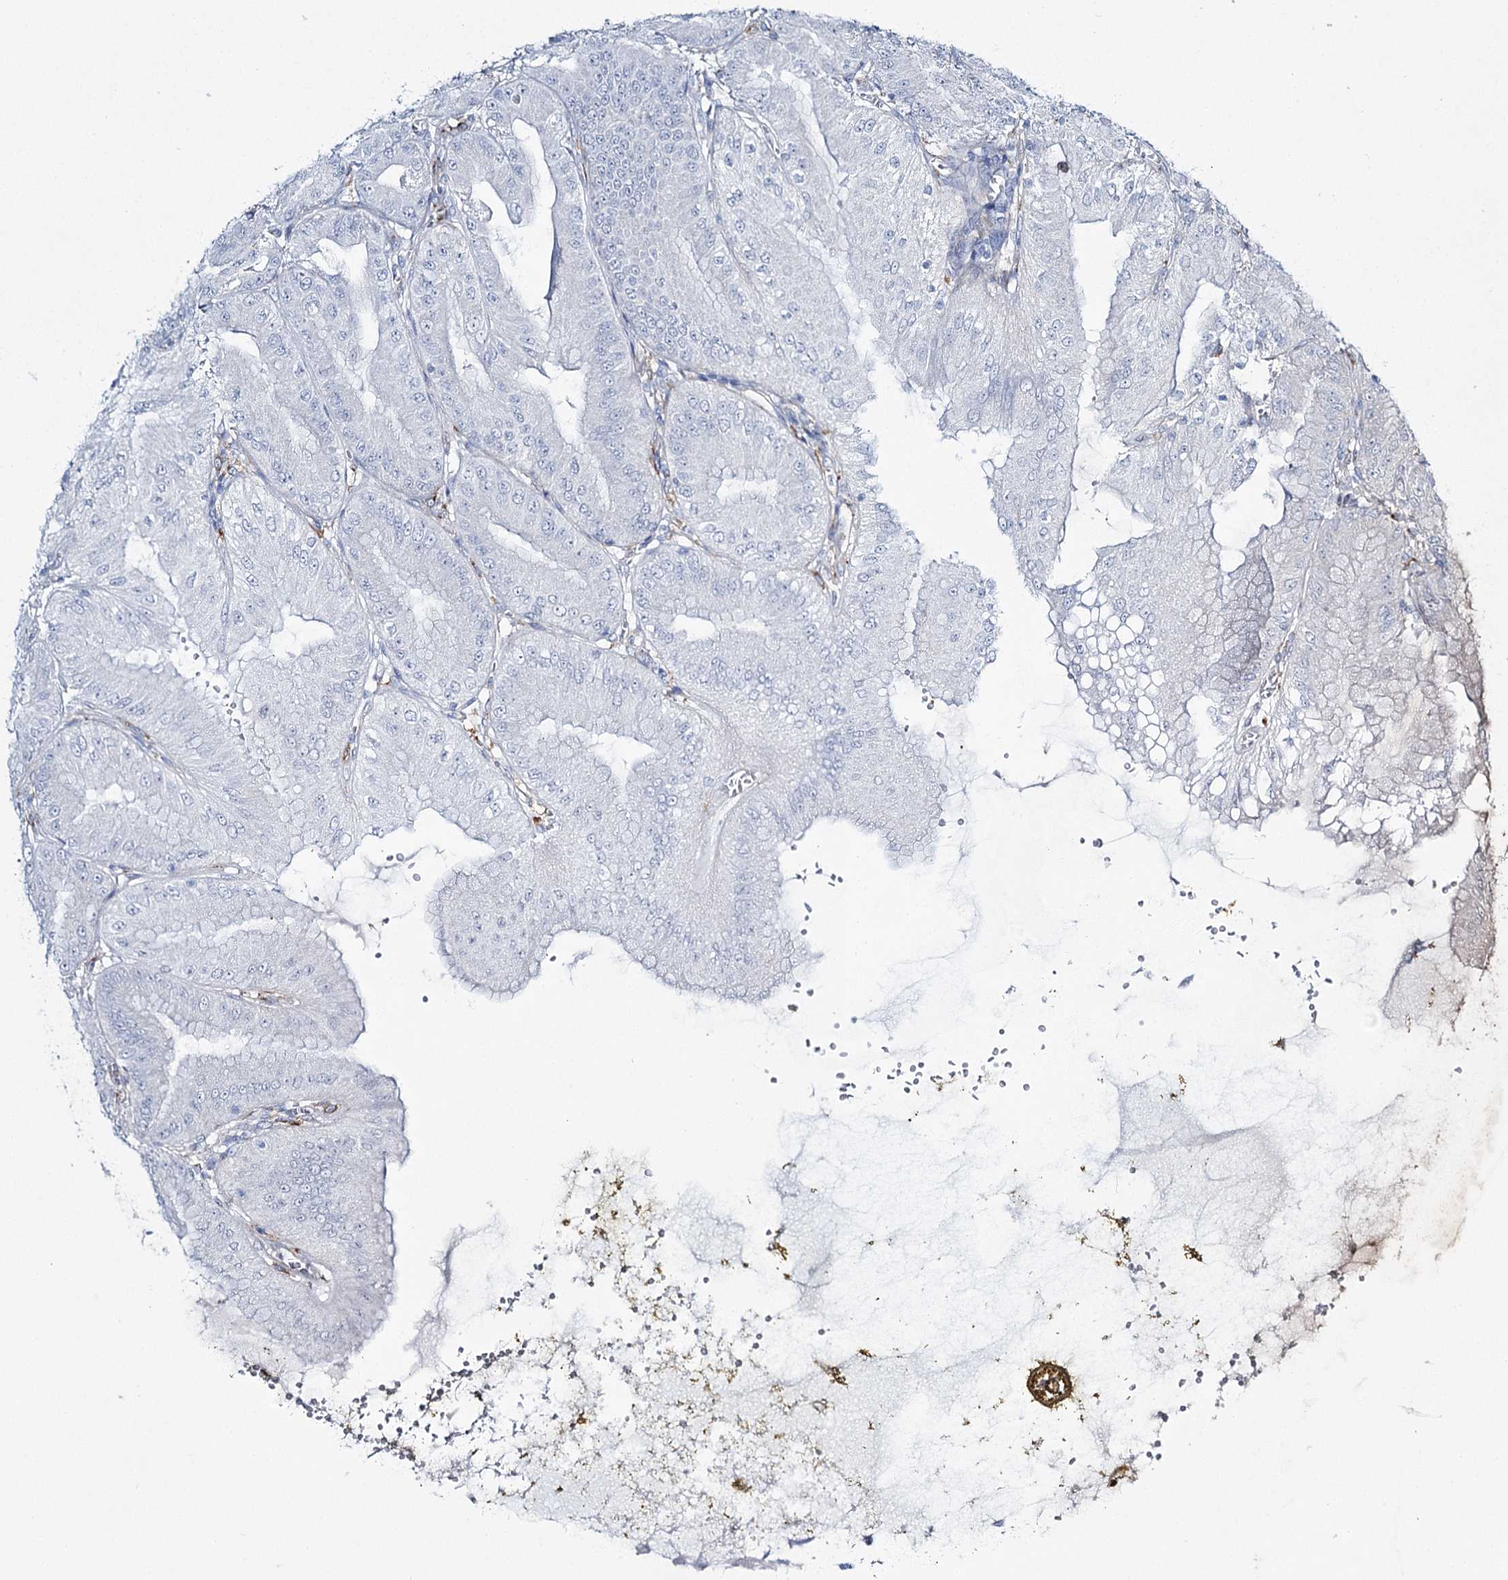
{"staining": {"intensity": "negative", "quantity": "none", "location": "none"}, "tissue": "stomach", "cell_type": "Glandular cells", "image_type": "normal", "snomed": [{"axis": "morphology", "description": "Normal tissue, NOS"}, {"axis": "topography", "description": "Stomach, upper"}, {"axis": "topography", "description": "Stomach, lower"}], "caption": "Stomach was stained to show a protein in brown. There is no significant staining in glandular cells. The staining is performed using DAB (3,3'-diaminobenzidine) brown chromogen with nuclei counter-stained in using hematoxylin.", "gene": "CCDC88A", "patient": {"sex": "male", "age": 71}}